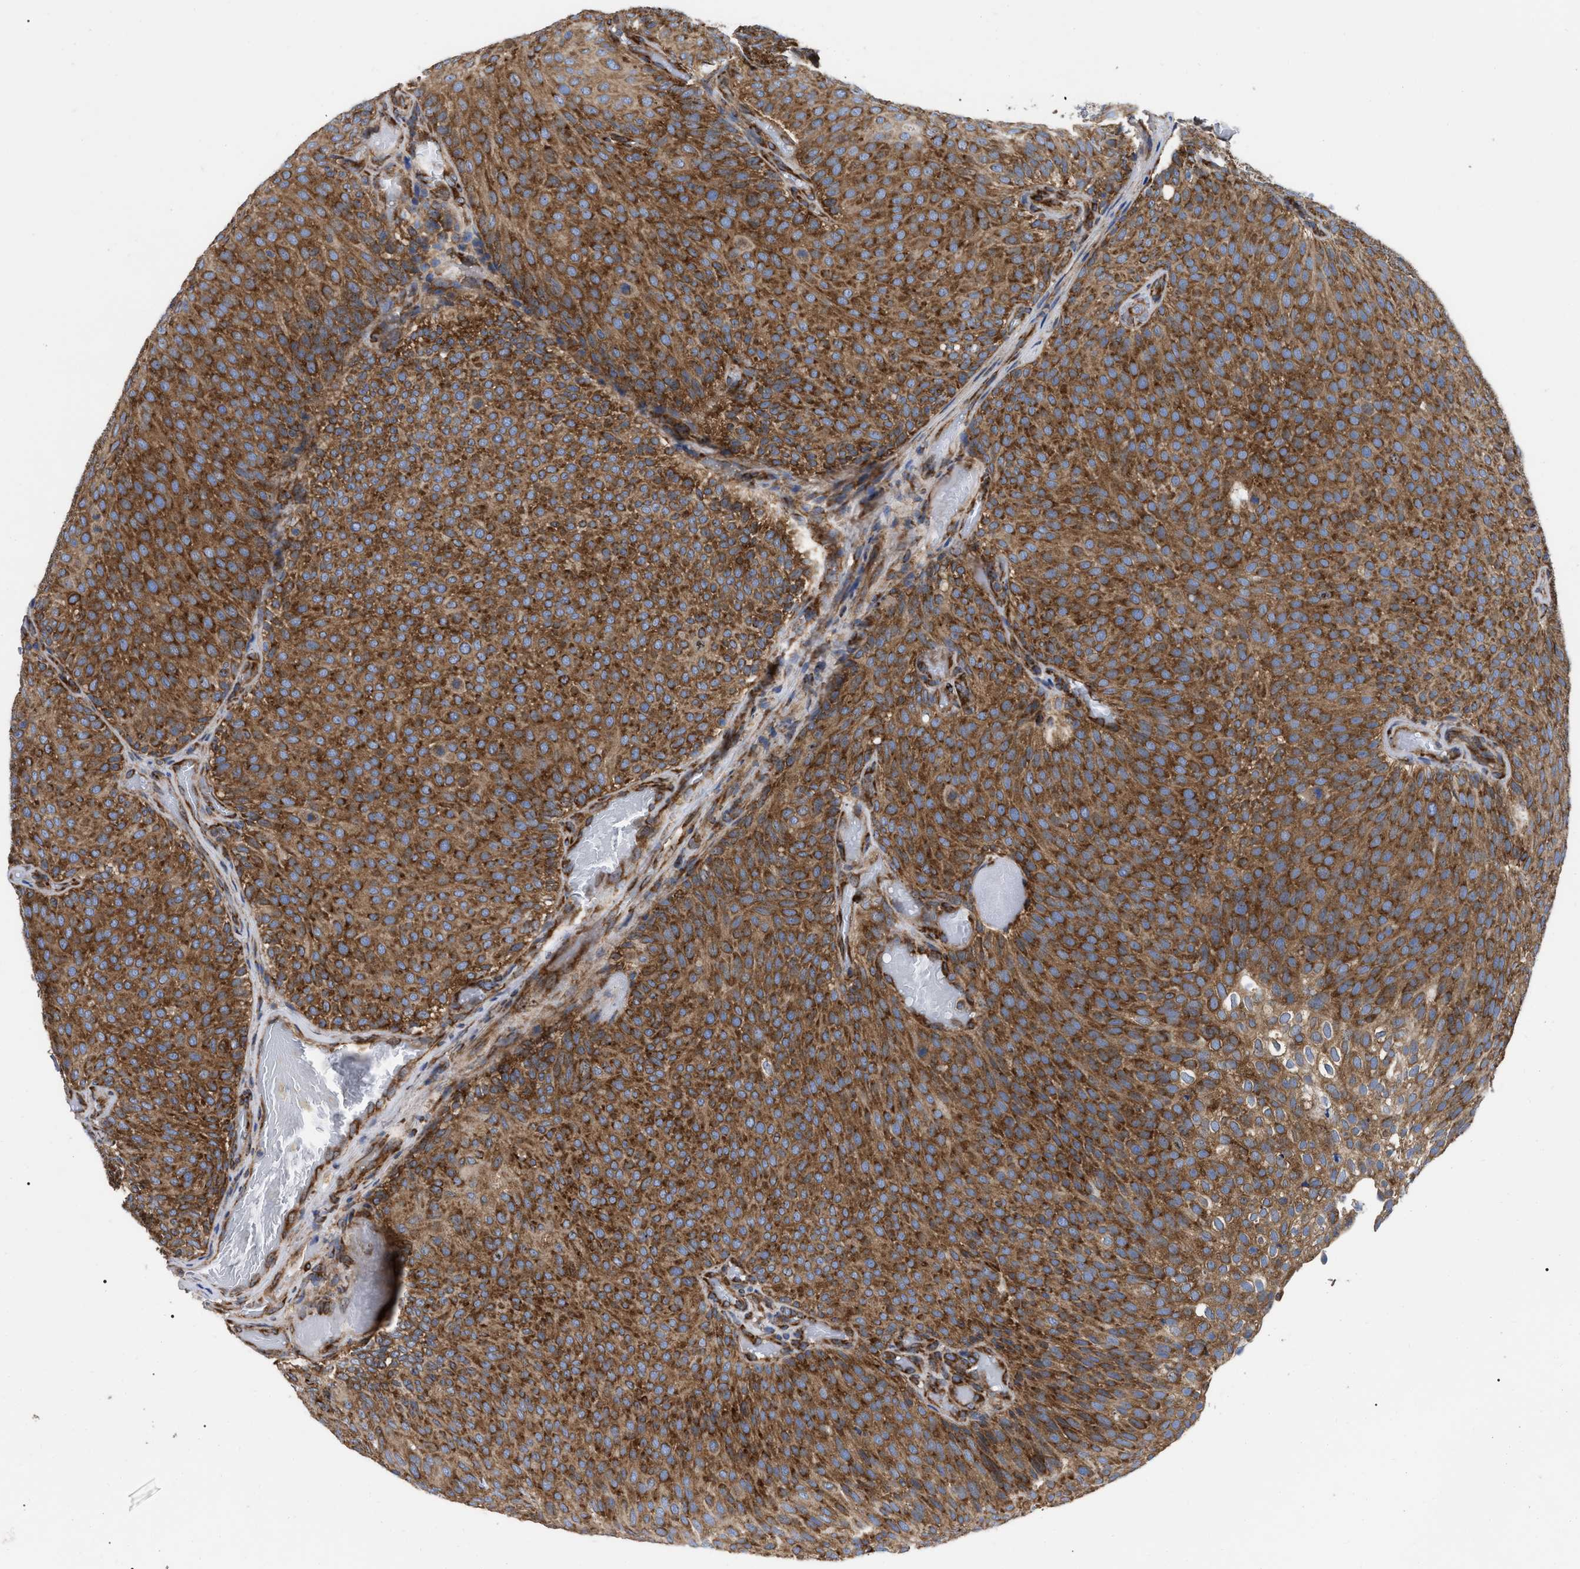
{"staining": {"intensity": "strong", "quantity": ">75%", "location": "cytoplasmic/membranous"}, "tissue": "urothelial cancer", "cell_type": "Tumor cells", "image_type": "cancer", "snomed": [{"axis": "morphology", "description": "Urothelial carcinoma, Low grade"}, {"axis": "topography", "description": "Urinary bladder"}], "caption": "Tumor cells display high levels of strong cytoplasmic/membranous expression in about >75% of cells in urothelial cancer. Nuclei are stained in blue.", "gene": "FAM120A", "patient": {"sex": "male", "age": 78}}